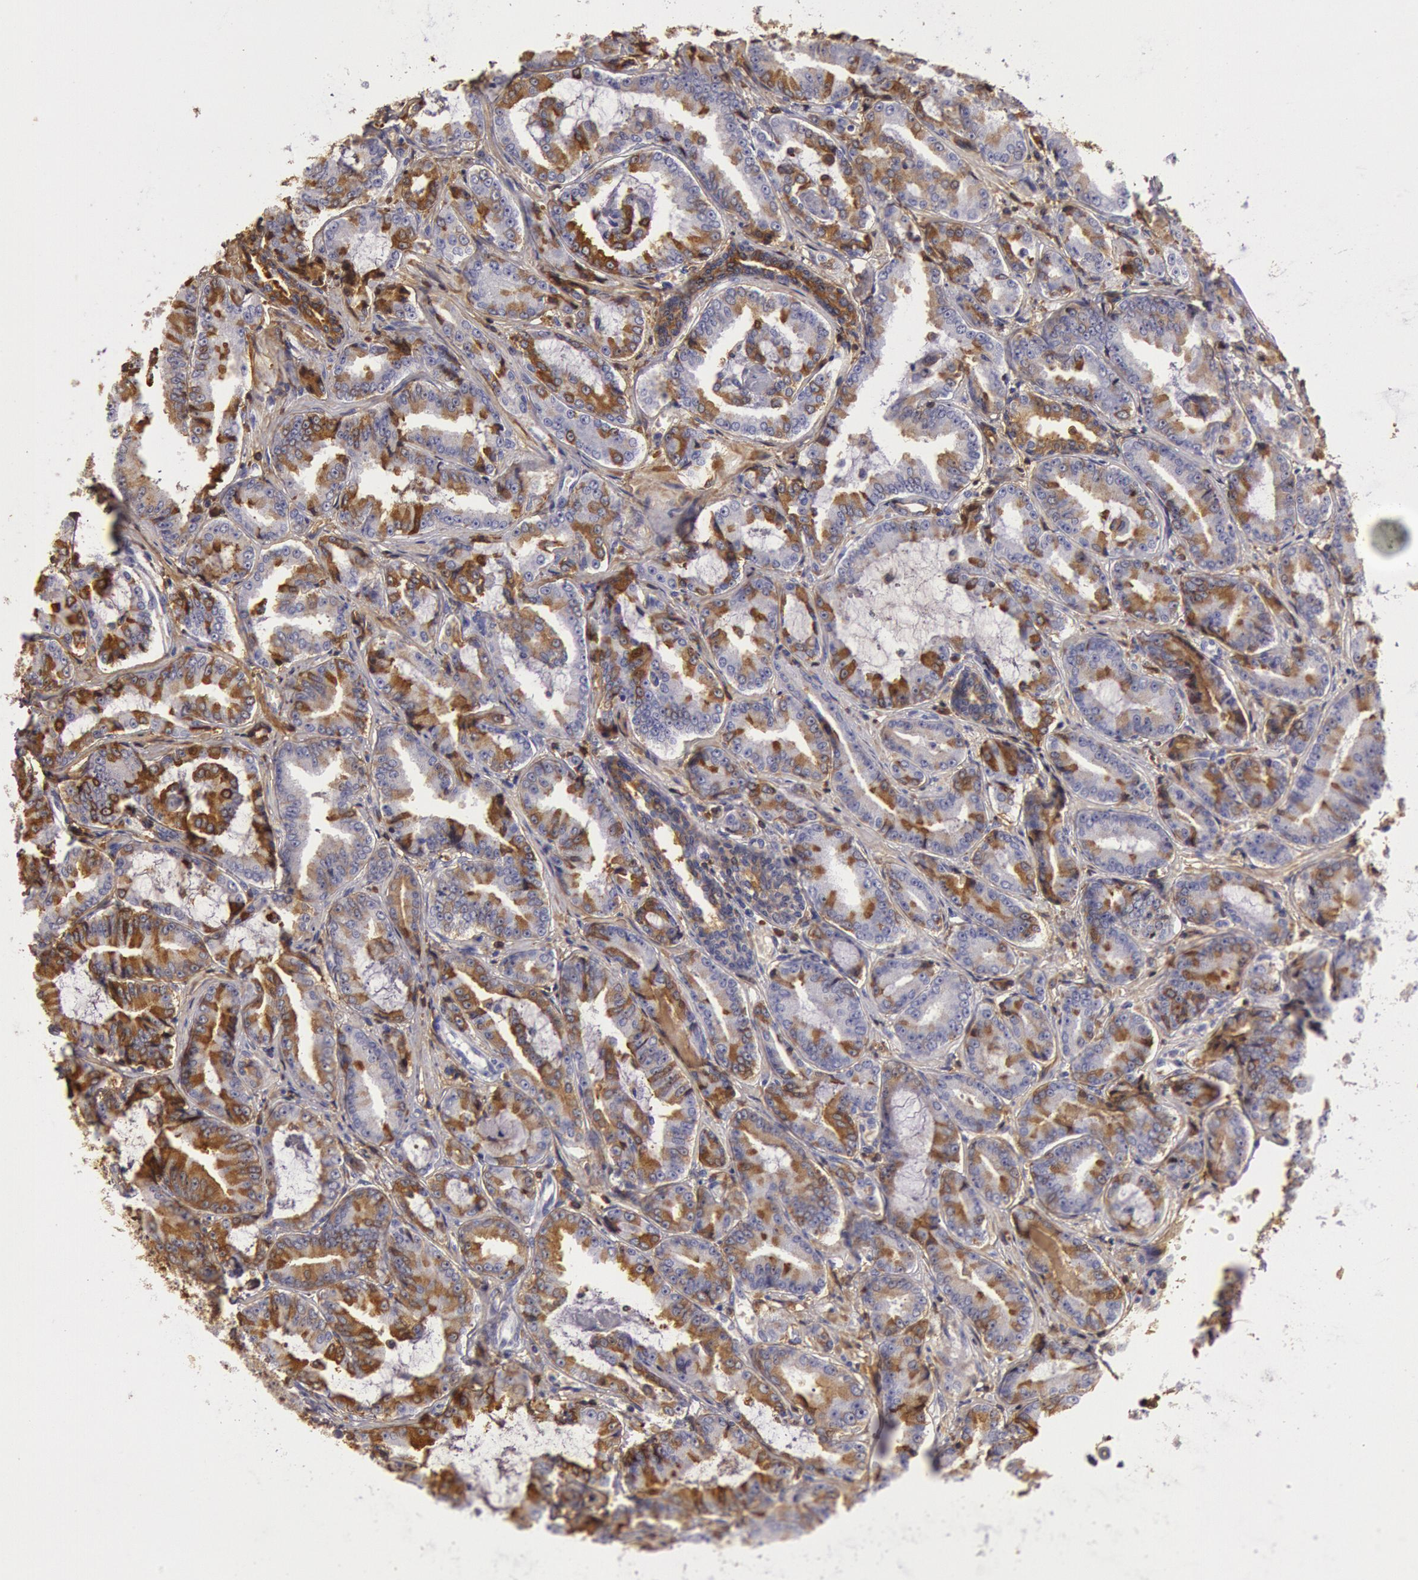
{"staining": {"intensity": "moderate", "quantity": "25%-75%", "location": "cytoplasmic/membranous"}, "tissue": "prostate cancer", "cell_type": "Tumor cells", "image_type": "cancer", "snomed": [{"axis": "morphology", "description": "Adenocarcinoma, Low grade"}, {"axis": "topography", "description": "Prostate"}], "caption": "A high-resolution histopathology image shows immunohistochemistry staining of prostate low-grade adenocarcinoma, which shows moderate cytoplasmic/membranous expression in about 25%-75% of tumor cells.", "gene": "IGHG1", "patient": {"sex": "male", "age": 65}}